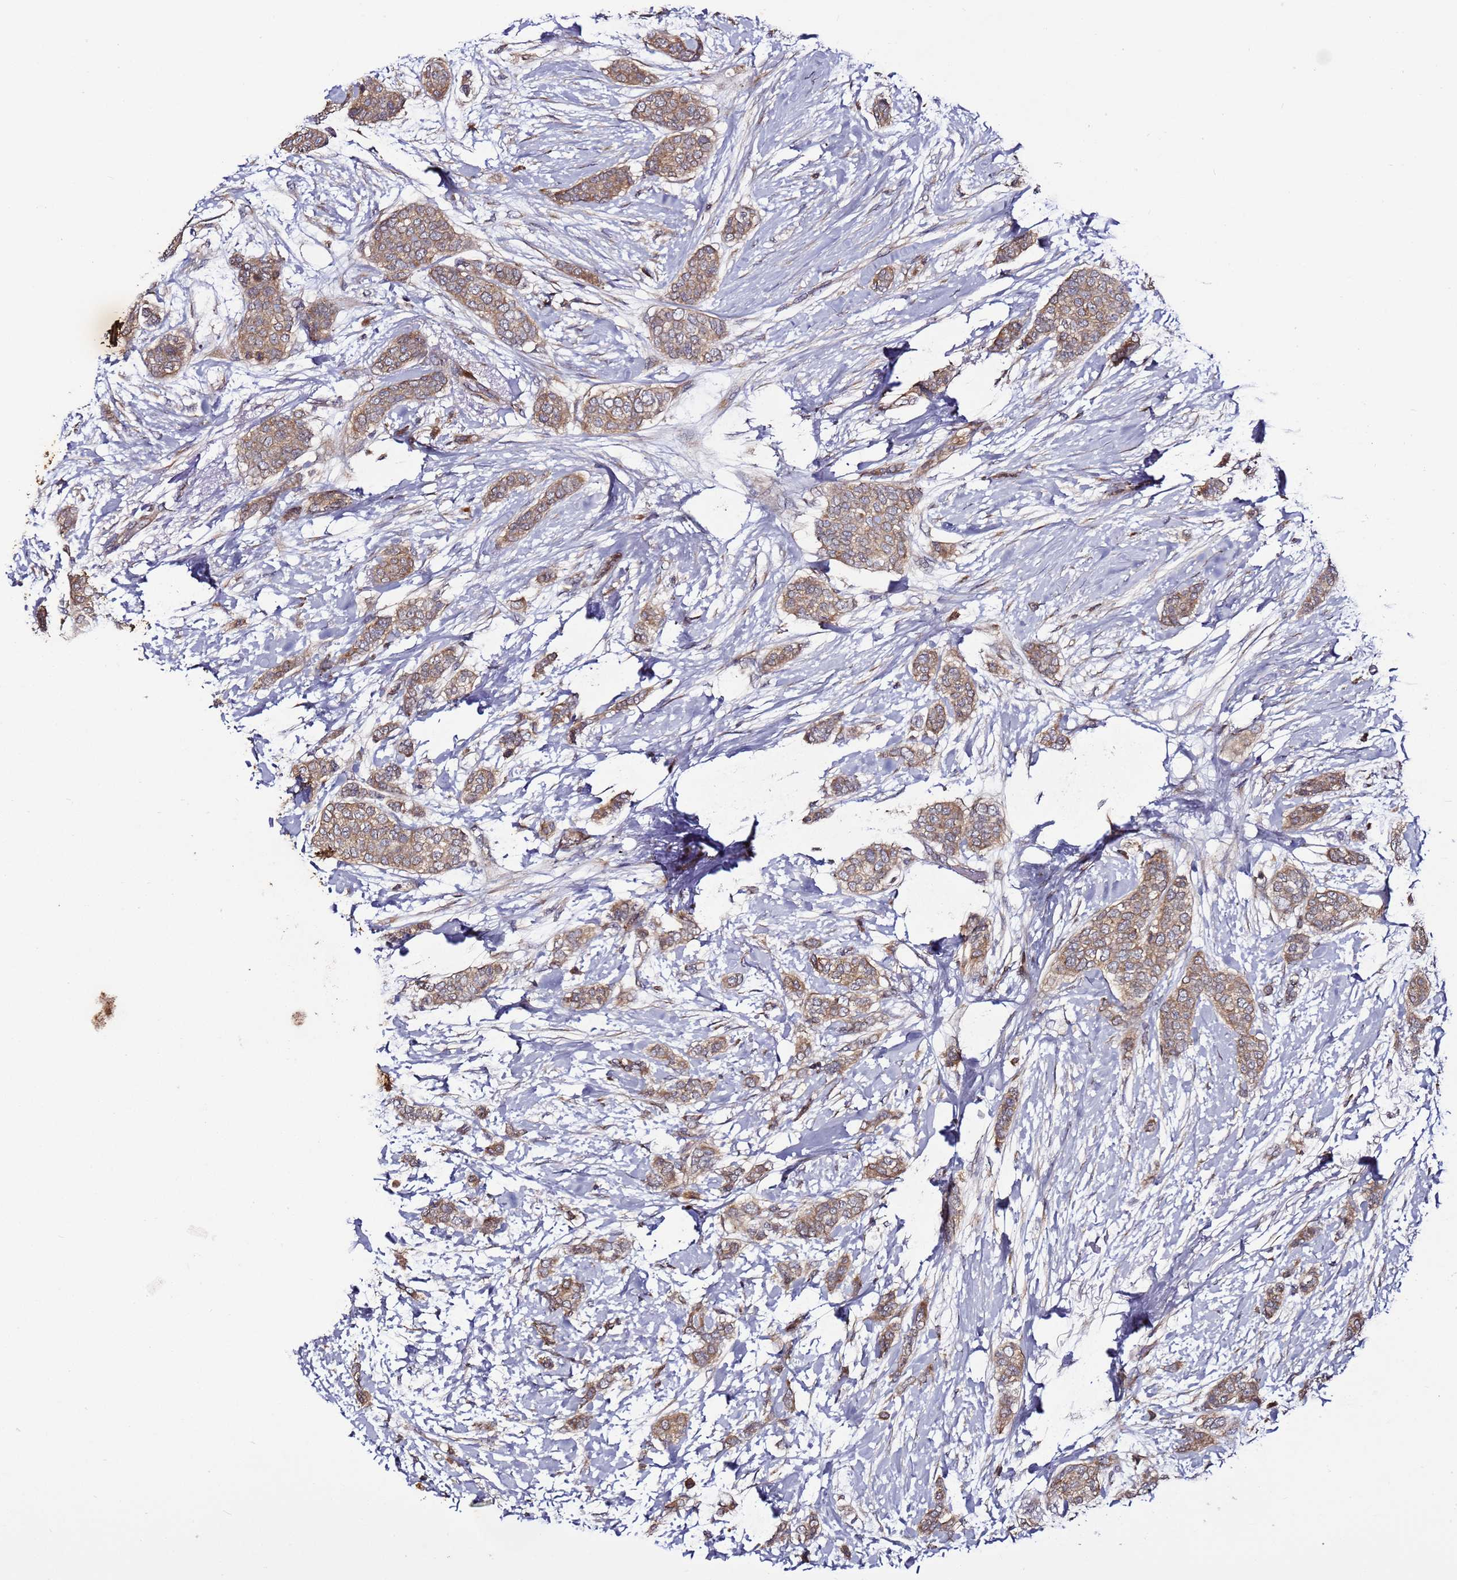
{"staining": {"intensity": "moderate", "quantity": ">75%", "location": "cytoplasmic/membranous"}, "tissue": "breast cancer", "cell_type": "Tumor cells", "image_type": "cancer", "snomed": [{"axis": "morphology", "description": "Duct carcinoma"}, {"axis": "topography", "description": "Breast"}], "caption": "This photomicrograph reveals immunohistochemistry (IHC) staining of breast invasive ductal carcinoma, with medium moderate cytoplasmic/membranous expression in approximately >75% of tumor cells.", "gene": "TMEM176B", "patient": {"sex": "female", "age": 72}}